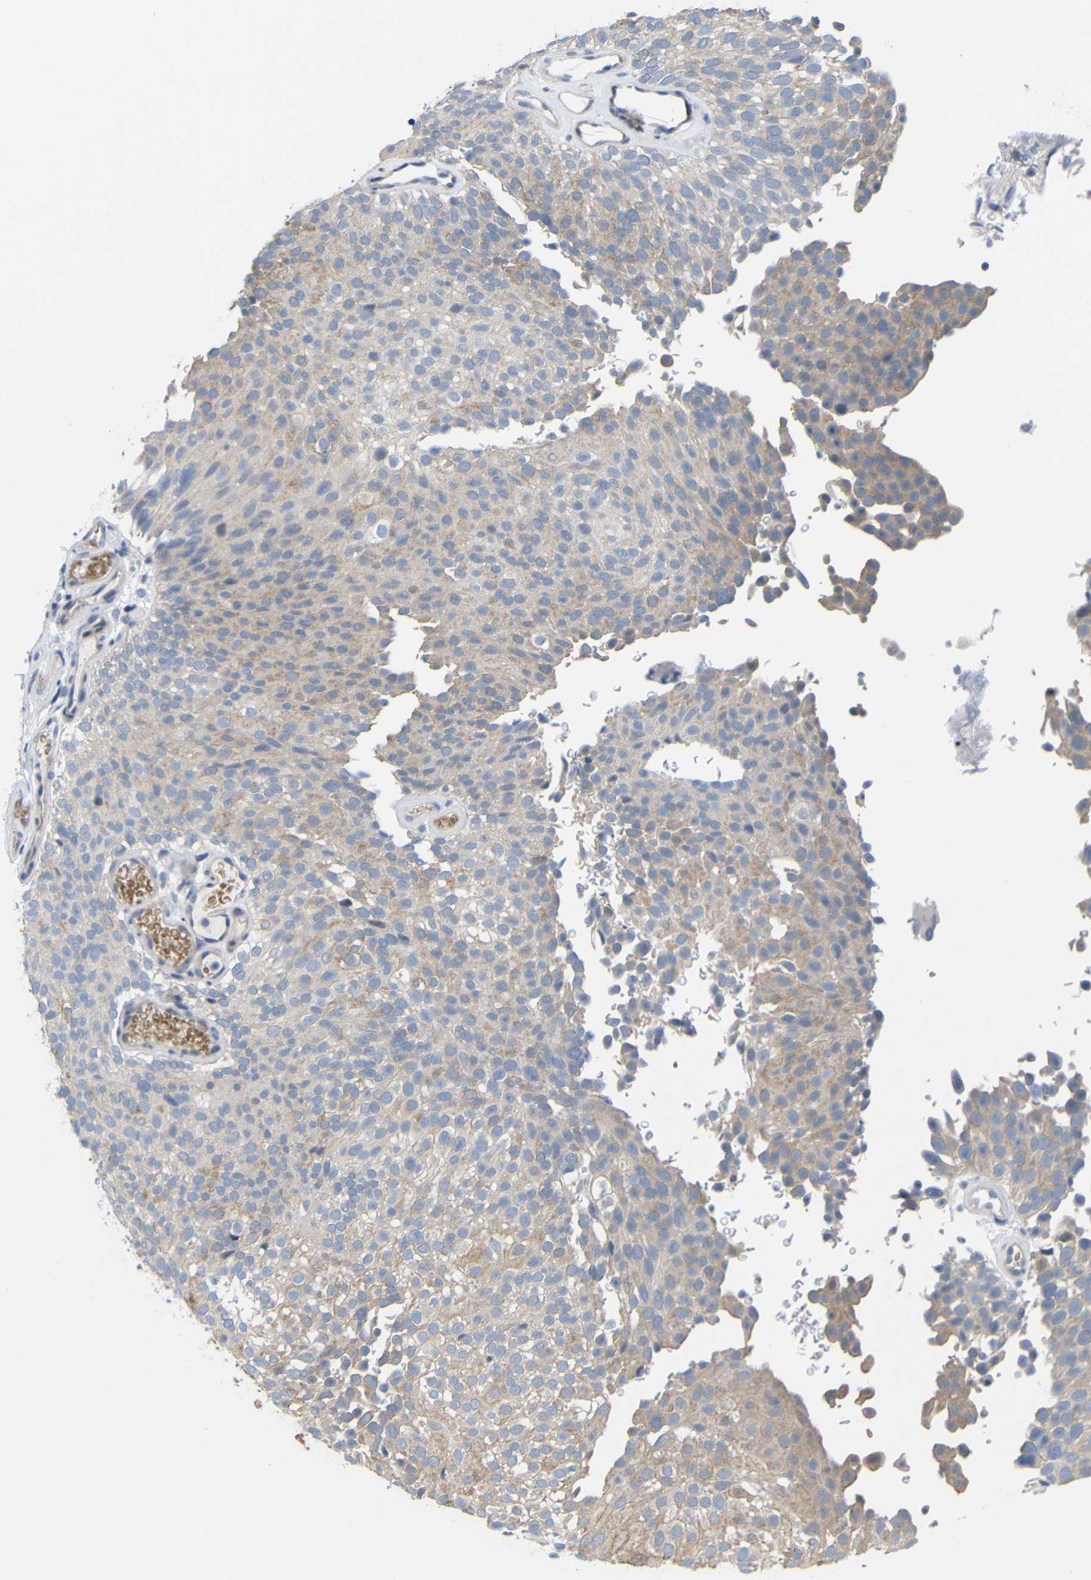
{"staining": {"intensity": "weak", "quantity": "25%-75%", "location": "cytoplasmic/membranous"}, "tissue": "urothelial cancer", "cell_type": "Tumor cells", "image_type": "cancer", "snomed": [{"axis": "morphology", "description": "Urothelial carcinoma, Low grade"}, {"axis": "topography", "description": "Urinary bladder"}], "caption": "Protein staining demonstrates weak cytoplasmic/membranous positivity in approximately 25%-75% of tumor cells in urothelial cancer. The protein is stained brown, and the nuclei are stained in blue (DAB (3,3'-diaminobenzidine) IHC with brightfield microscopy, high magnification).", "gene": "CMTM1", "patient": {"sex": "male", "age": 78}}